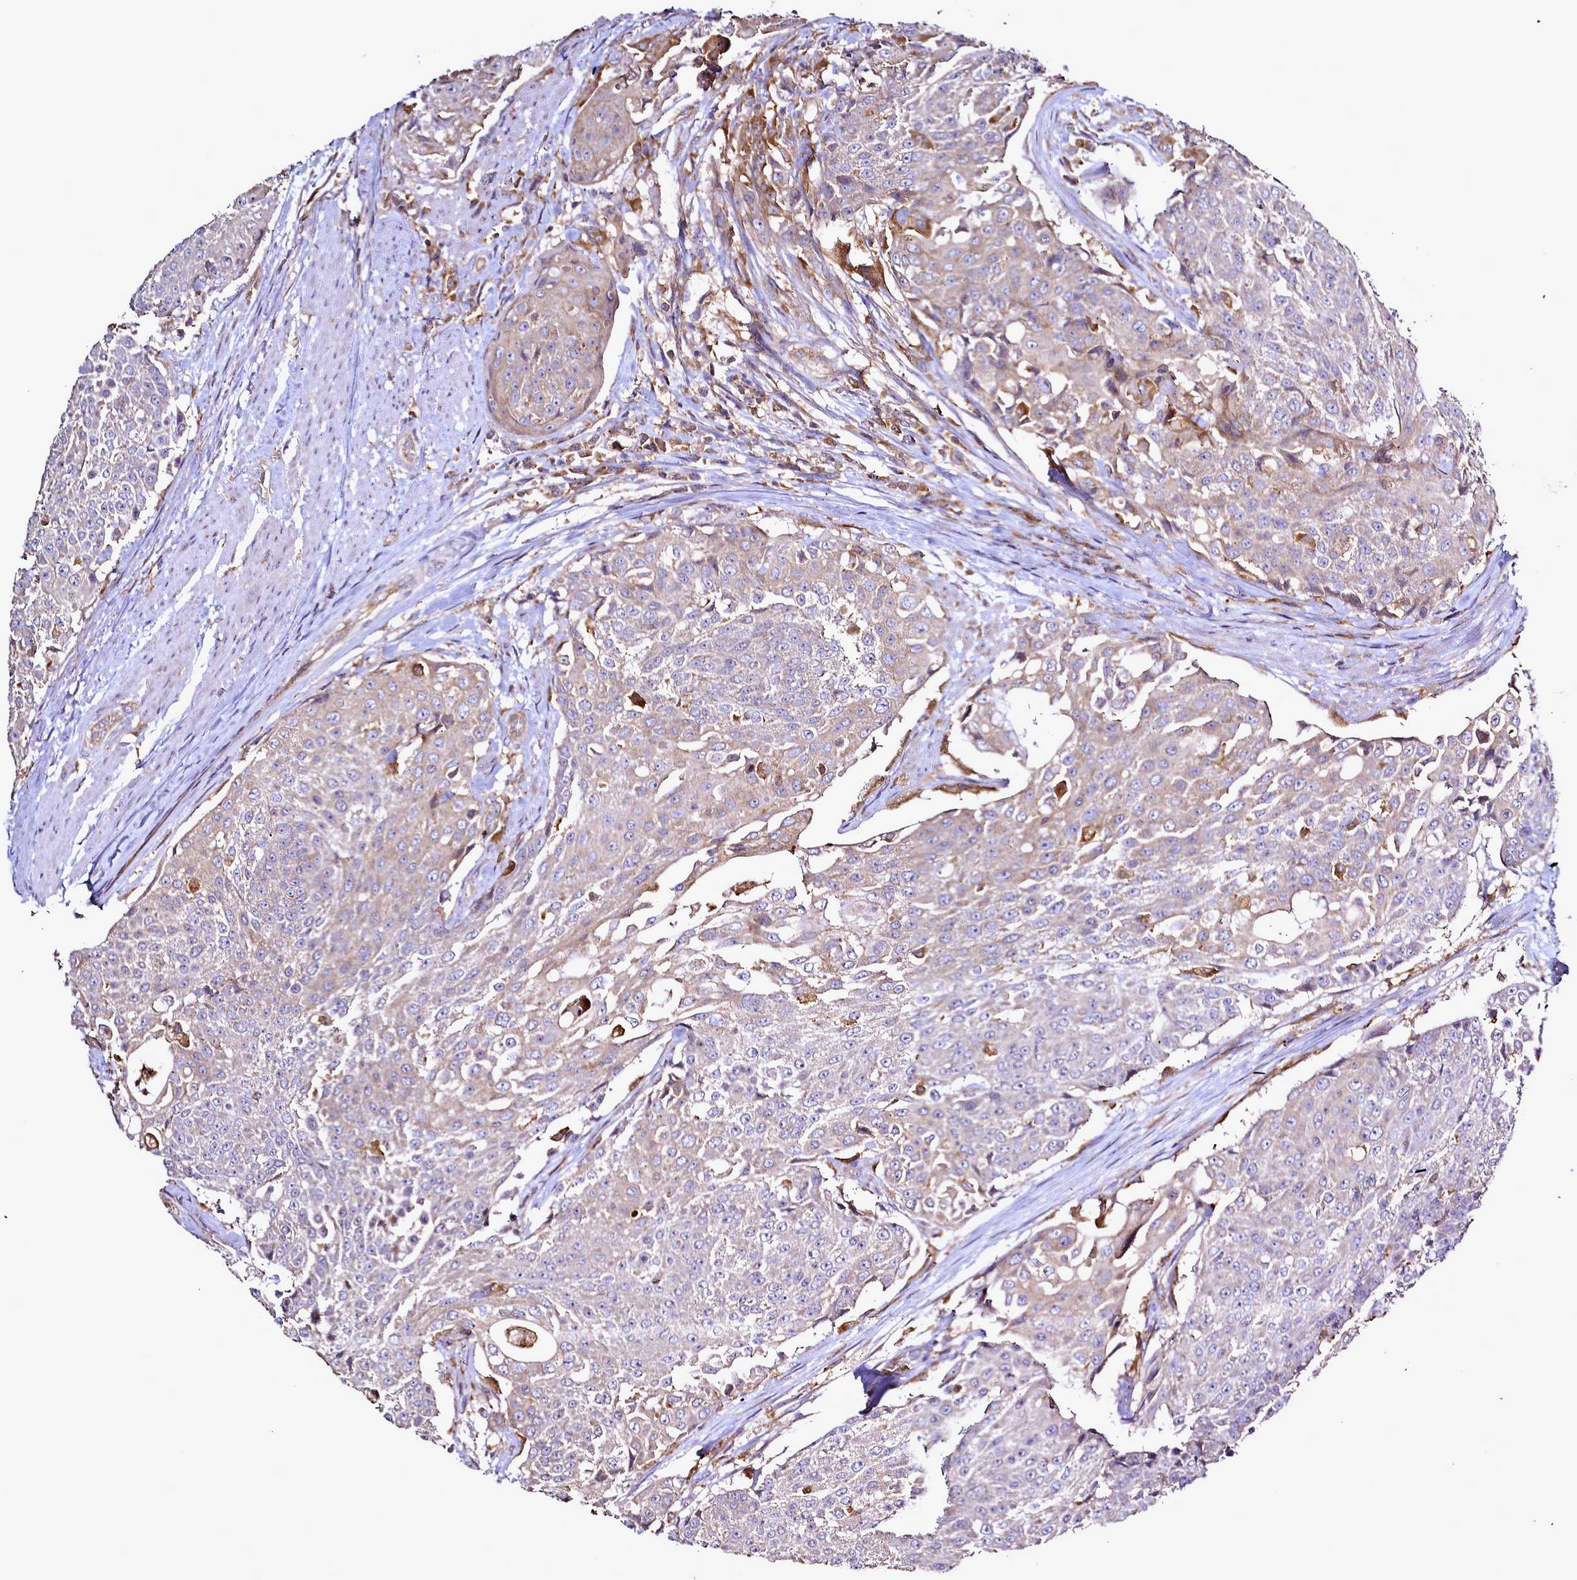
{"staining": {"intensity": "weak", "quantity": "25%-75%", "location": "cytoplasmic/membranous"}, "tissue": "urothelial cancer", "cell_type": "Tumor cells", "image_type": "cancer", "snomed": [{"axis": "morphology", "description": "Urothelial carcinoma, High grade"}, {"axis": "topography", "description": "Urinary bladder"}], "caption": "A brown stain labels weak cytoplasmic/membranous staining of a protein in human urothelial cancer tumor cells.", "gene": "NCKAP1L", "patient": {"sex": "female", "age": 63}}